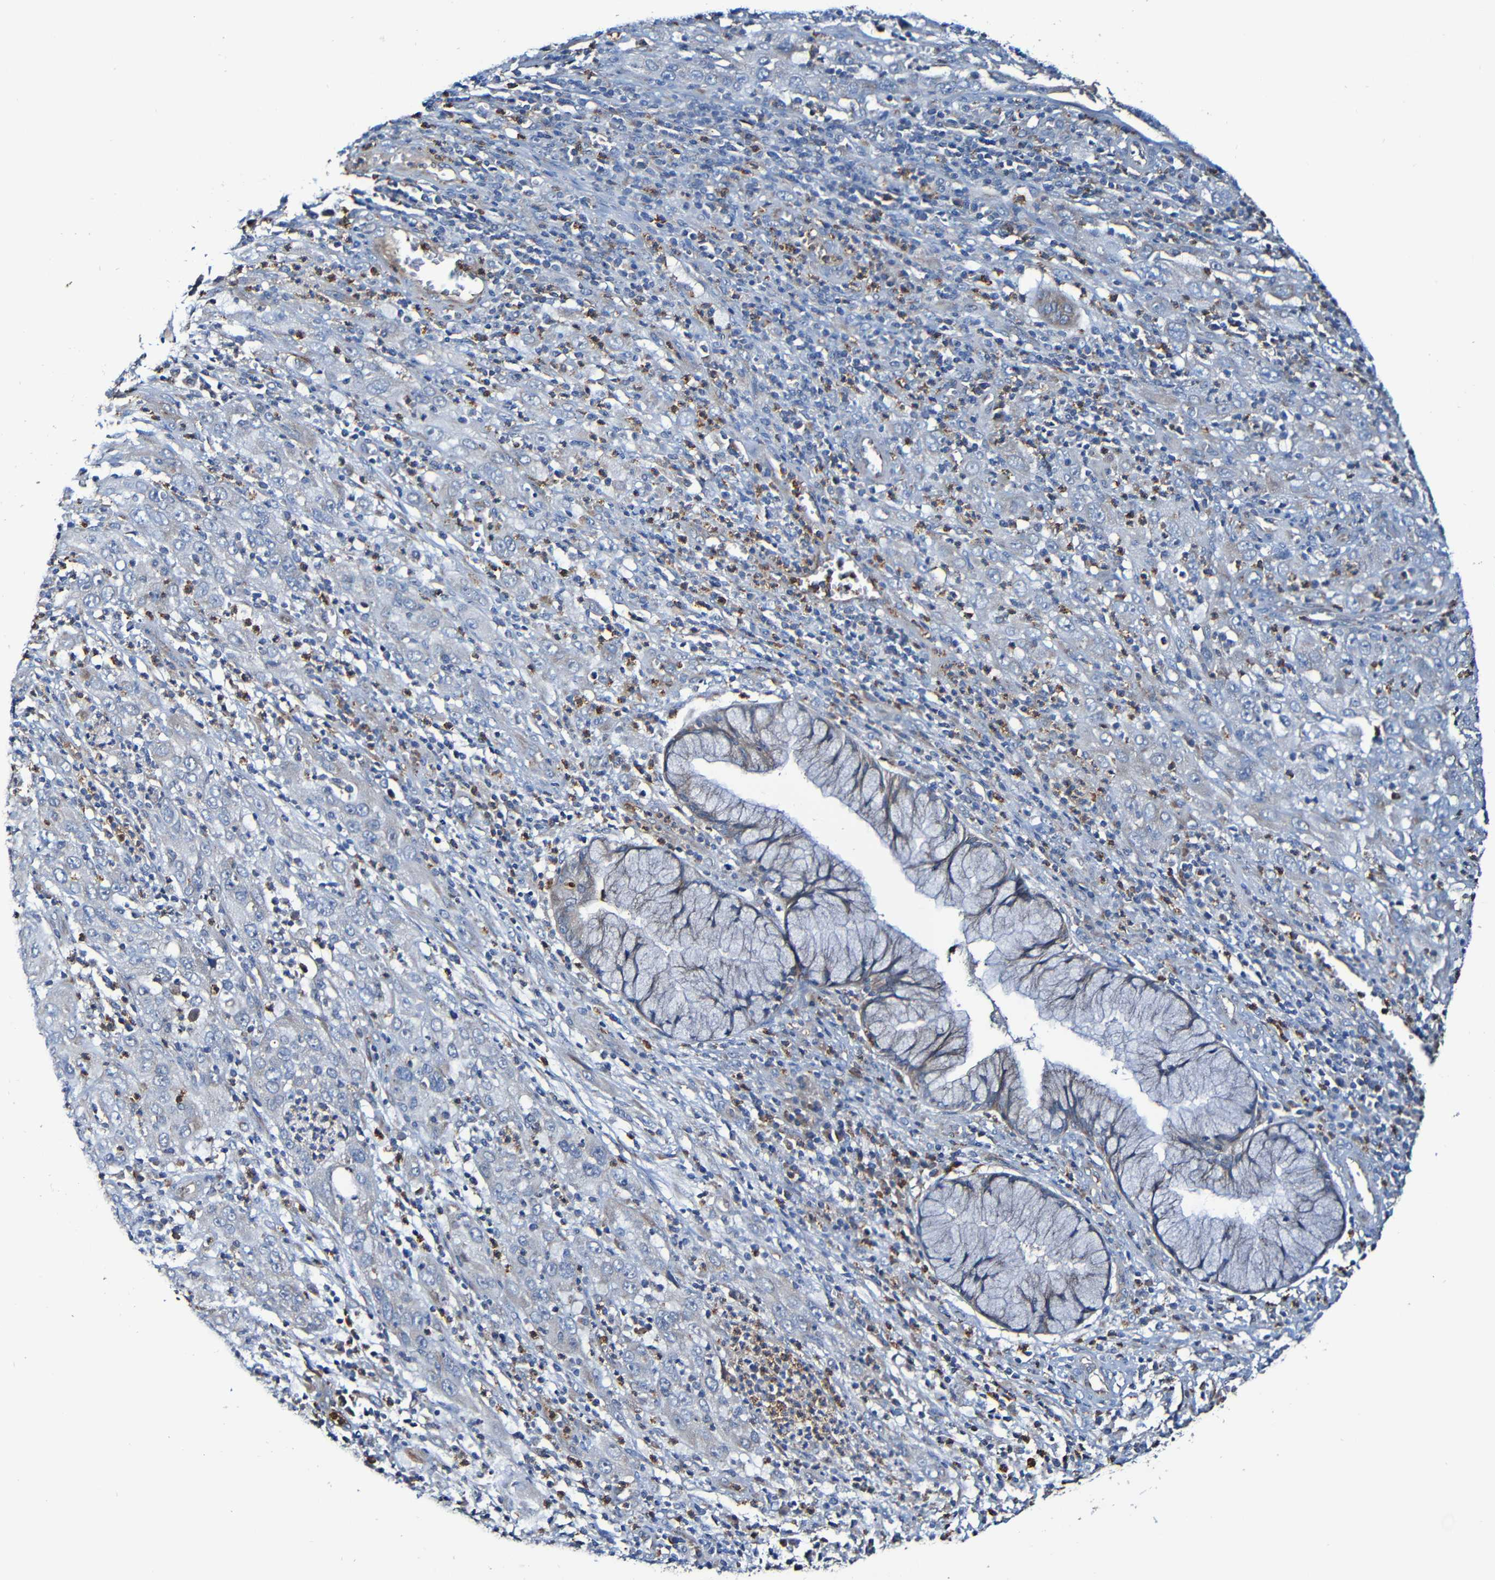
{"staining": {"intensity": "weak", "quantity": "<25%", "location": "cytoplasmic/membranous"}, "tissue": "cervical cancer", "cell_type": "Tumor cells", "image_type": "cancer", "snomed": [{"axis": "morphology", "description": "Squamous cell carcinoma, NOS"}, {"axis": "topography", "description": "Cervix"}], "caption": "Cervical cancer was stained to show a protein in brown. There is no significant staining in tumor cells. (DAB IHC with hematoxylin counter stain).", "gene": "ADAM15", "patient": {"sex": "female", "age": 32}}